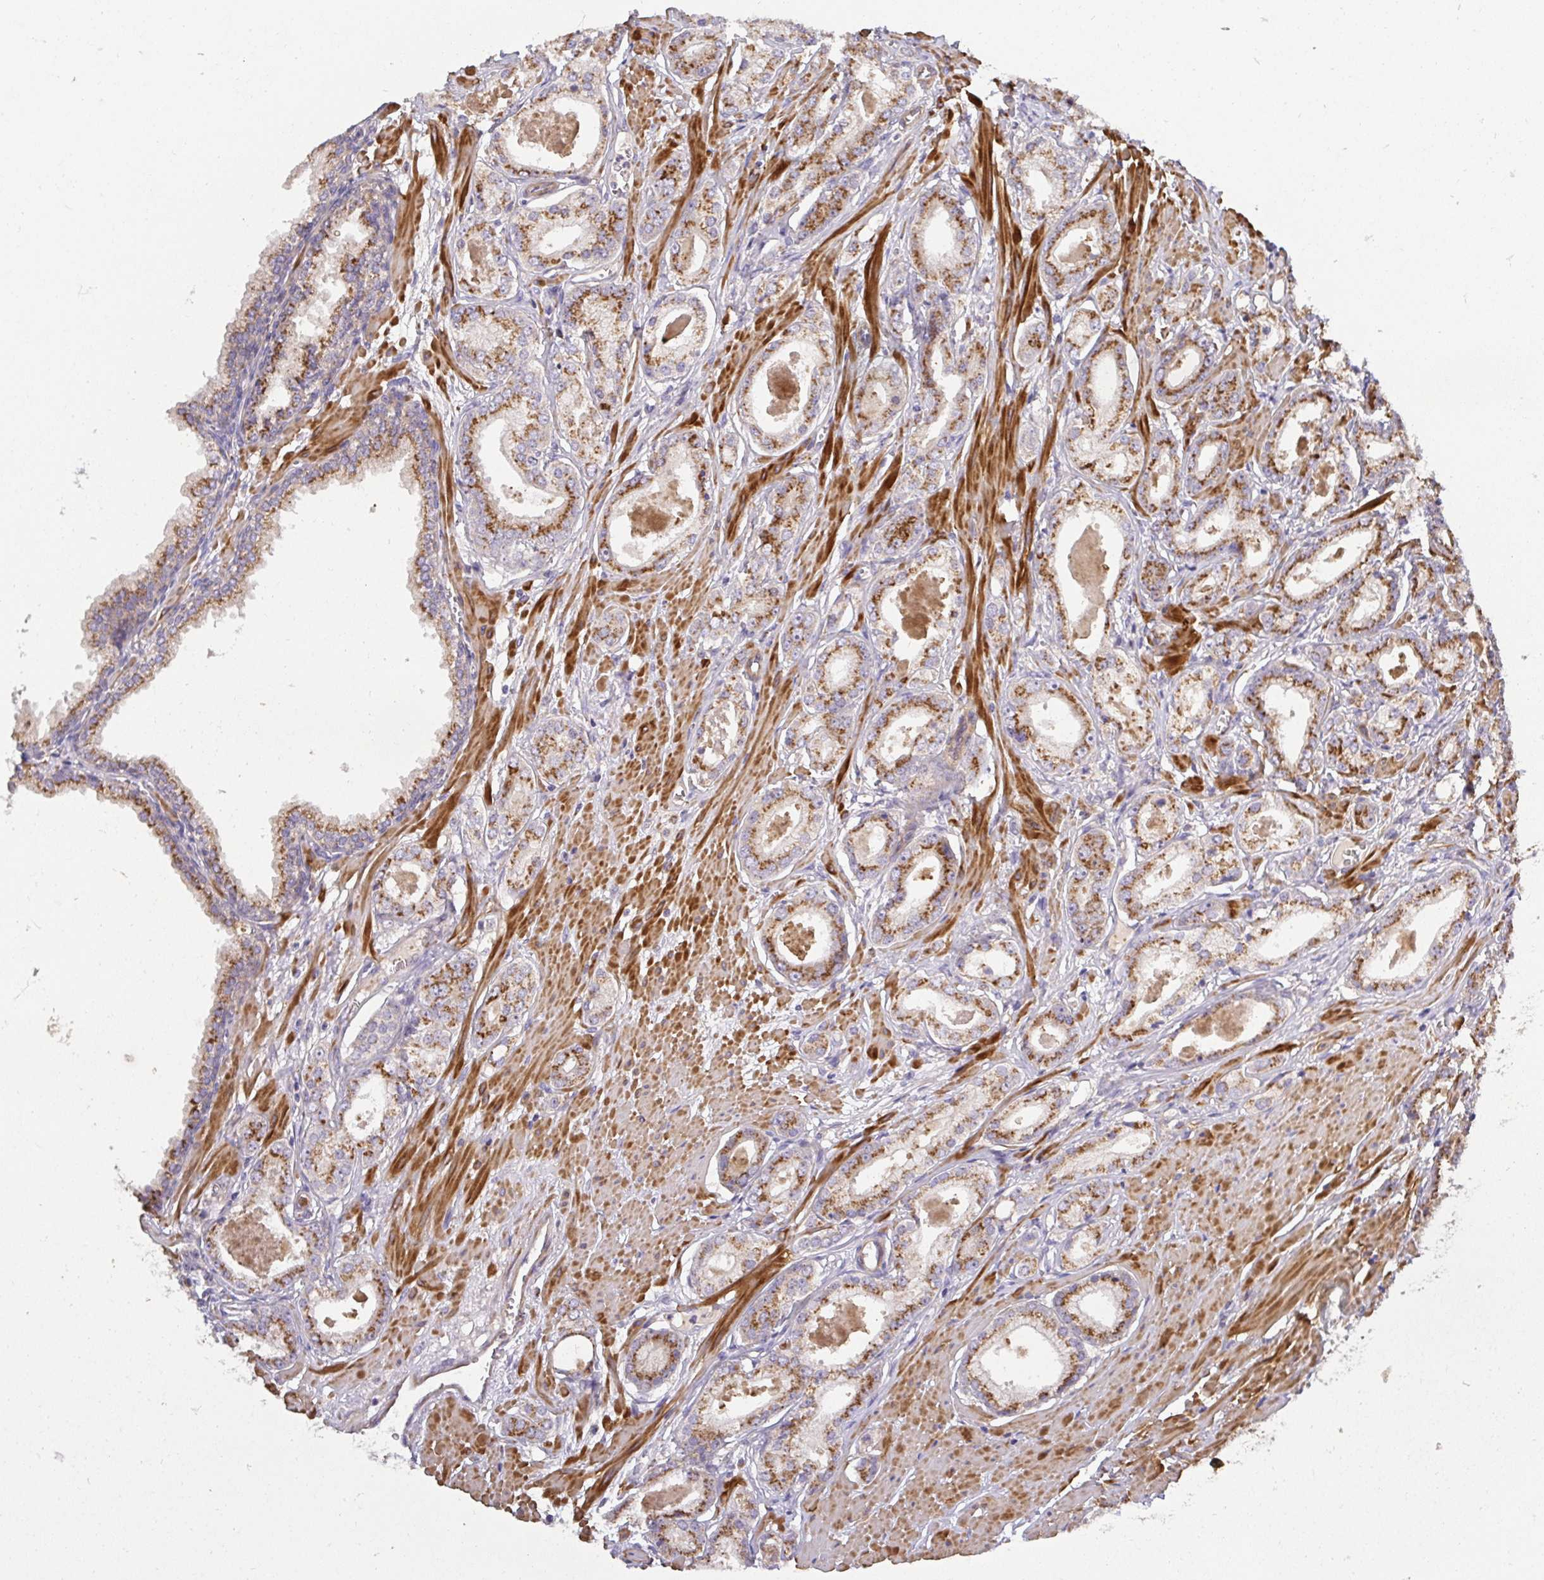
{"staining": {"intensity": "strong", "quantity": ">75%", "location": "cytoplasmic/membranous"}, "tissue": "prostate cancer", "cell_type": "Tumor cells", "image_type": "cancer", "snomed": [{"axis": "morphology", "description": "Adenocarcinoma, NOS"}, {"axis": "morphology", "description": "Adenocarcinoma, Low grade"}, {"axis": "topography", "description": "Prostate"}], "caption": "Prostate cancer was stained to show a protein in brown. There is high levels of strong cytoplasmic/membranous staining in about >75% of tumor cells.", "gene": "TM9SF4", "patient": {"sex": "male", "age": 64}}